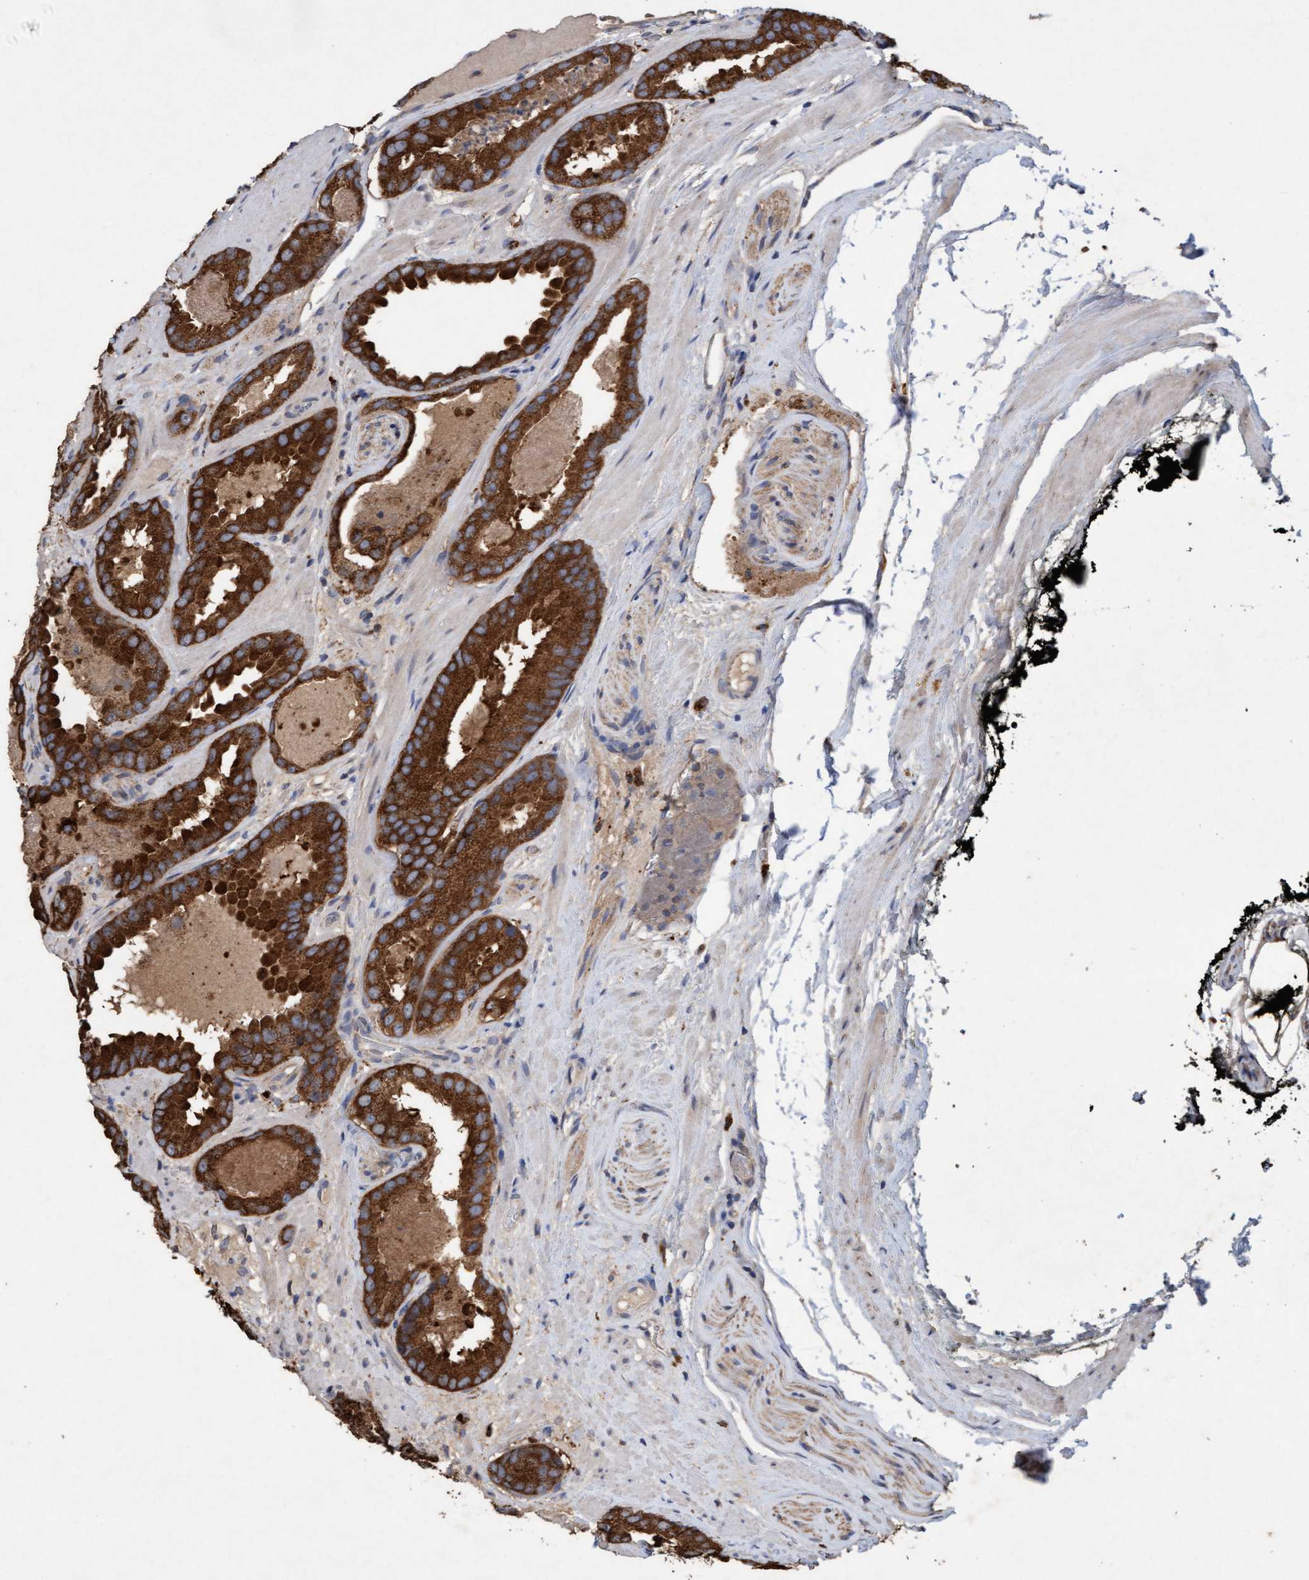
{"staining": {"intensity": "strong", "quantity": ">75%", "location": "cytoplasmic/membranous"}, "tissue": "prostate cancer", "cell_type": "Tumor cells", "image_type": "cancer", "snomed": [{"axis": "morphology", "description": "Adenocarcinoma, Low grade"}, {"axis": "topography", "description": "Prostate"}], "caption": "Prostate cancer (low-grade adenocarcinoma) stained with a brown dye exhibits strong cytoplasmic/membranous positive staining in approximately >75% of tumor cells.", "gene": "ATPAF2", "patient": {"sex": "male", "age": 51}}